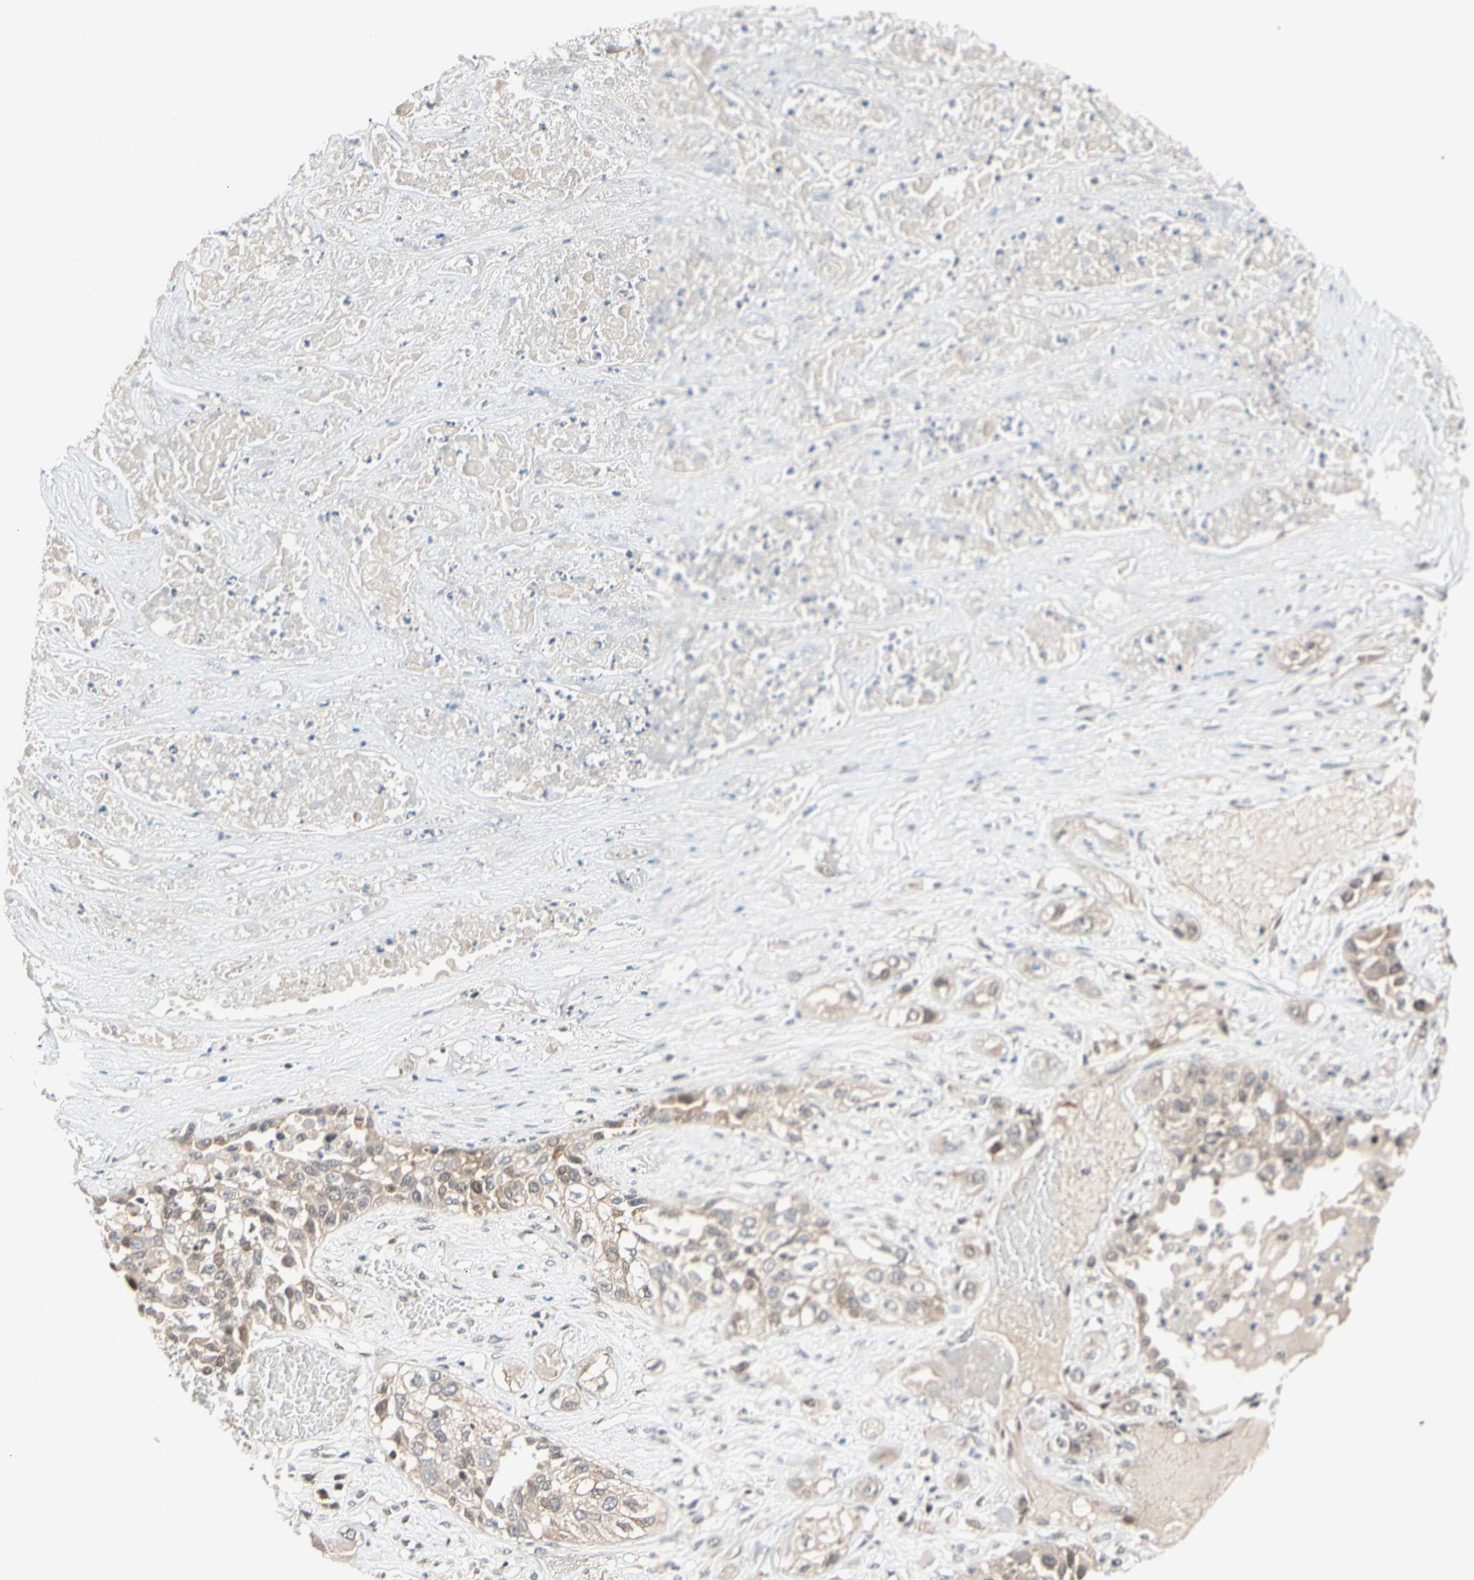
{"staining": {"intensity": "weak", "quantity": ">75%", "location": "cytoplasmic/membranous,nuclear"}, "tissue": "lung cancer", "cell_type": "Tumor cells", "image_type": "cancer", "snomed": [{"axis": "morphology", "description": "Squamous cell carcinoma, NOS"}, {"axis": "topography", "description": "Lung"}], "caption": "The immunohistochemical stain highlights weak cytoplasmic/membranous and nuclear staining in tumor cells of lung cancer (squamous cell carcinoma) tissue.", "gene": "TAF4", "patient": {"sex": "male", "age": 71}}